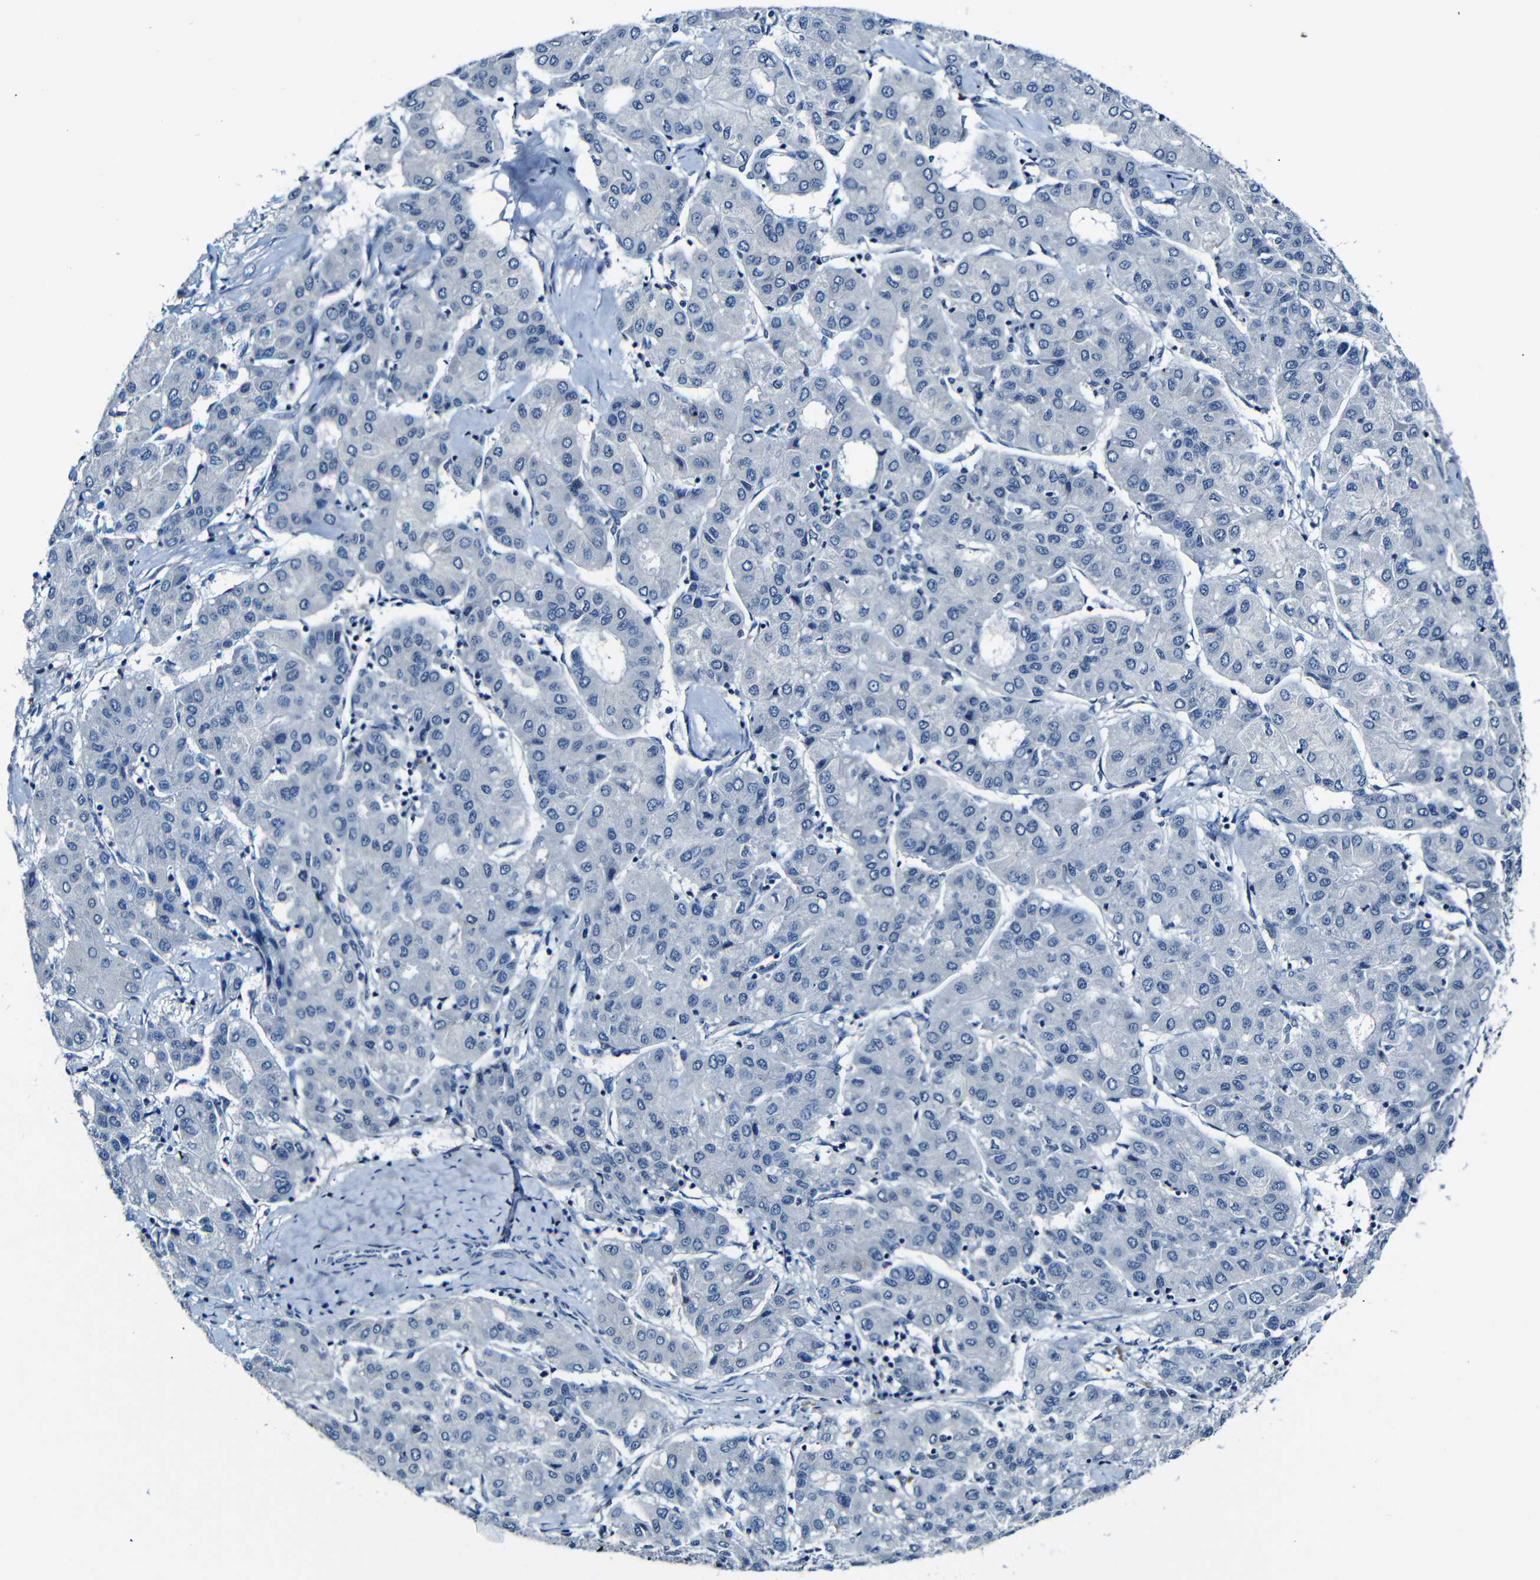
{"staining": {"intensity": "negative", "quantity": "none", "location": "none"}, "tissue": "liver cancer", "cell_type": "Tumor cells", "image_type": "cancer", "snomed": [{"axis": "morphology", "description": "Carcinoma, Hepatocellular, NOS"}, {"axis": "topography", "description": "Liver"}], "caption": "The histopathology image shows no staining of tumor cells in hepatocellular carcinoma (liver). Brightfield microscopy of immunohistochemistry (IHC) stained with DAB (3,3'-diaminobenzidine) (brown) and hematoxylin (blue), captured at high magnification.", "gene": "ANK3", "patient": {"sex": "male", "age": 65}}